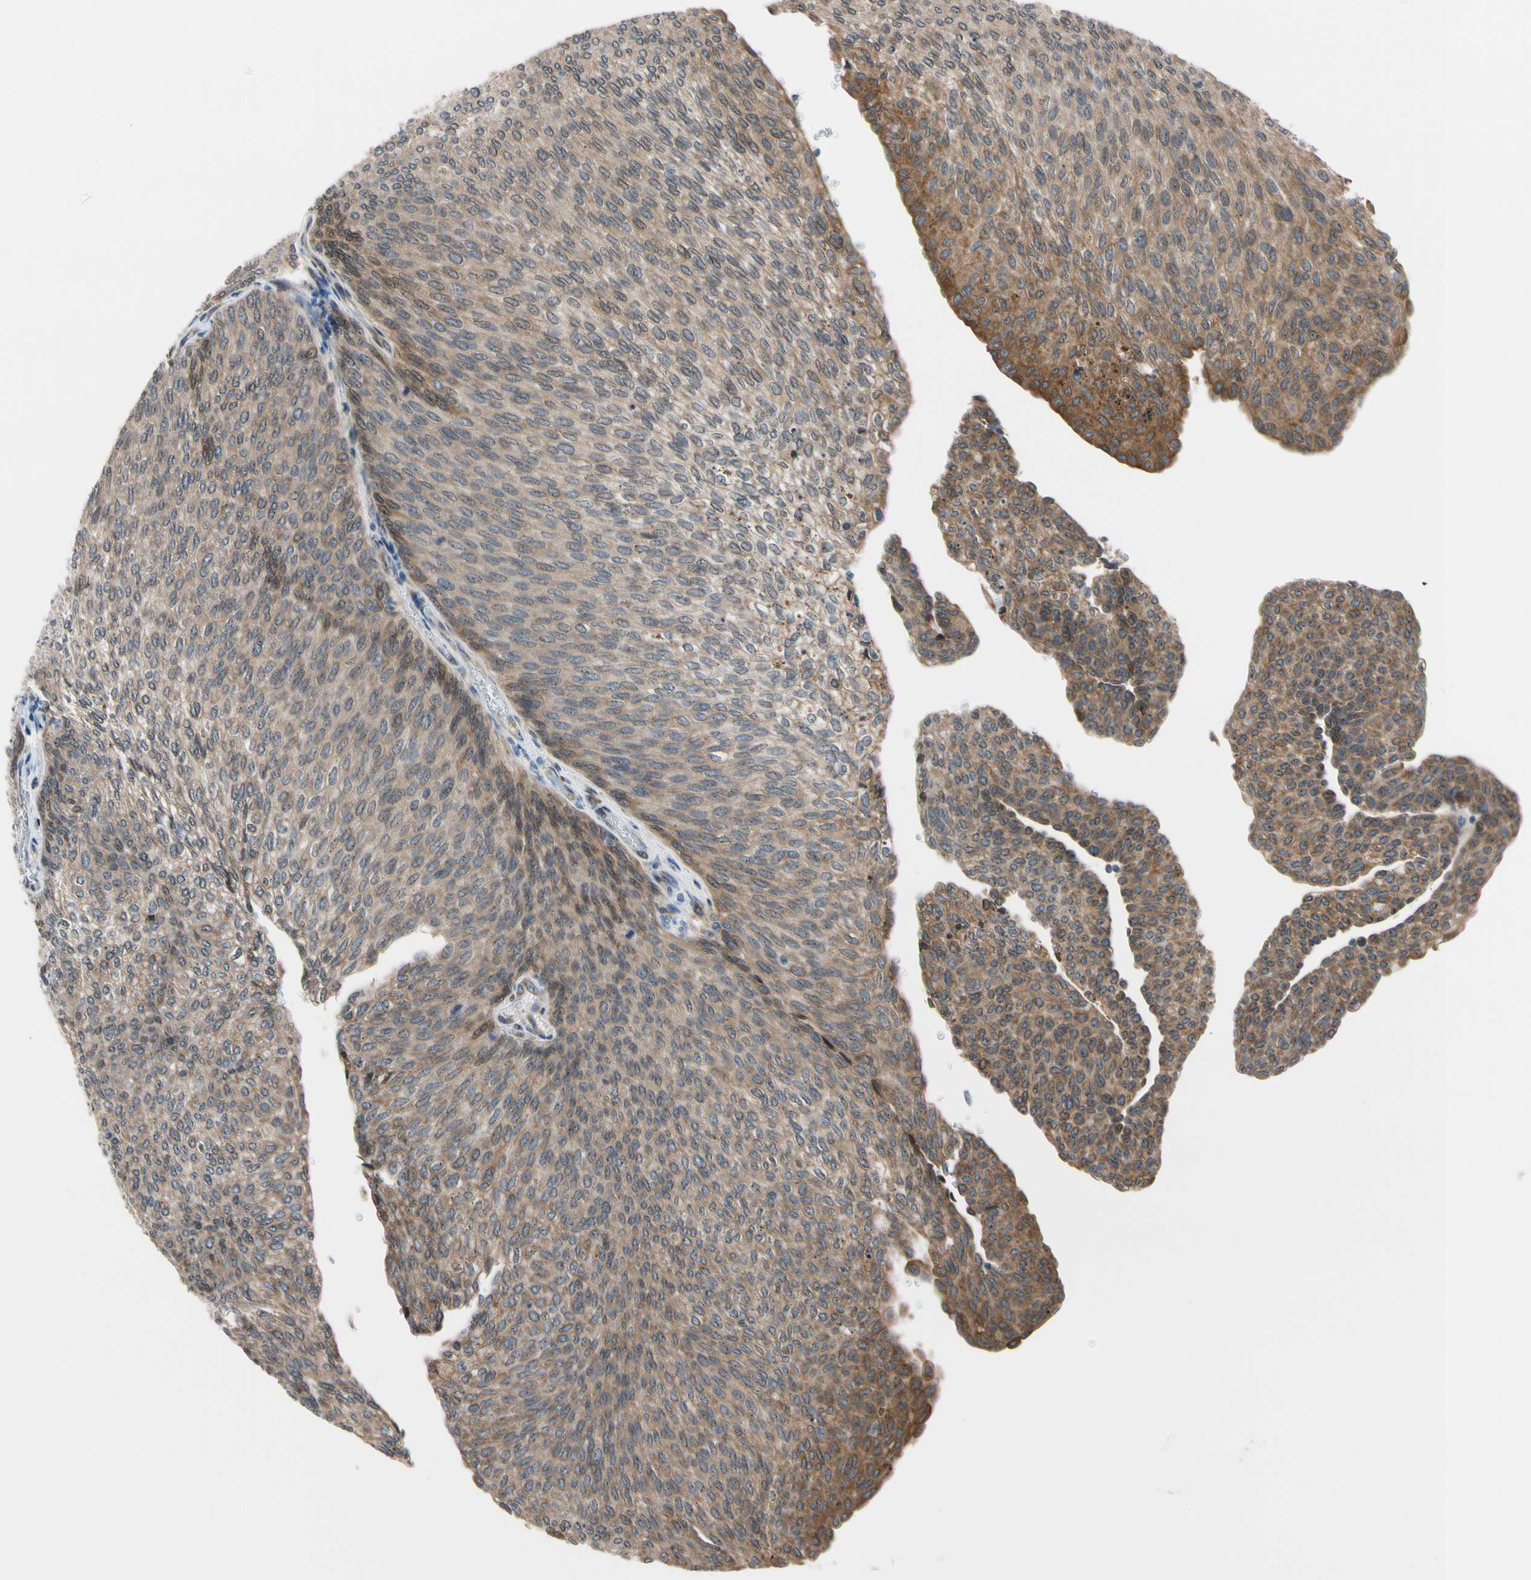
{"staining": {"intensity": "moderate", "quantity": ">75%", "location": "cytoplasmic/membranous"}, "tissue": "urothelial cancer", "cell_type": "Tumor cells", "image_type": "cancer", "snomed": [{"axis": "morphology", "description": "Urothelial carcinoma, Low grade"}, {"axis": "topography", "description": "Urinary bladder"}], "caption": "Protein expression by immunohistochemistry shows moderate cytoplasmic/membranous positivity in about >75% of tumor cells in urothelial cancer. Using DAB (brown) and hematoxylin (blue) stains, captured at high magnification using brightfield microscopy.", "gene": "TMED7", "patient": {"sex": "female", "age": 79}}